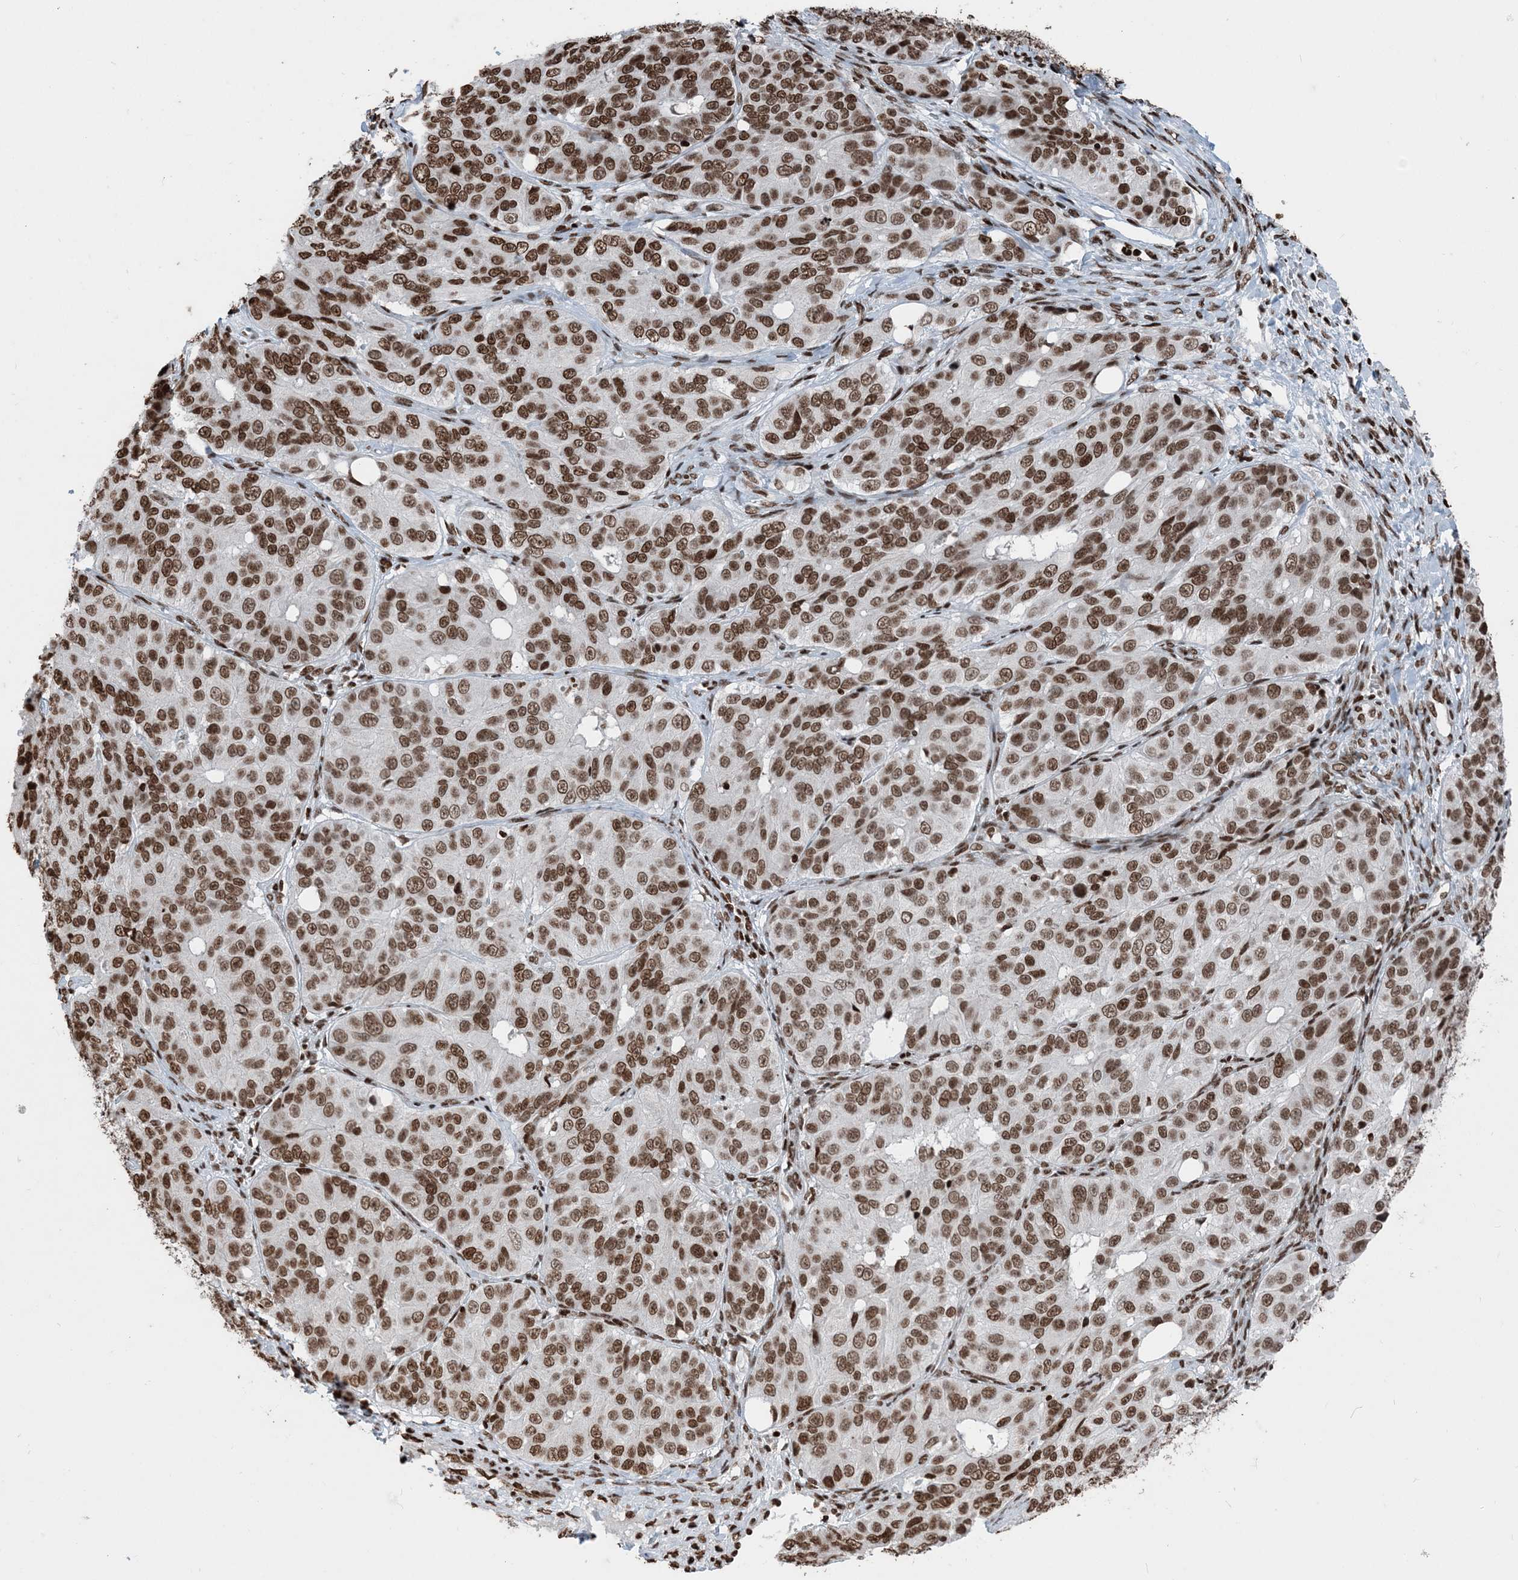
{"staining": {"intensity": "strong", "quantity": ">75%", "location": "nuclear"}, "tissue": "ovarian cancer", "cell_type": "Tumor cells", "image_type": "cancer", "snomed": [{"axis": "morphology", "description": "Carcinoma, endometroid"}, {"axis": "topography", "description": "Ovary"}], "caption": "Protein positivity by IHC displays strong nuclear staining in approximately >75% of tumor cells in ovarian cancer (endometroid carcinoma).", "gene": "H3-3B", "patient": {"sex": "female", "age": 51}}